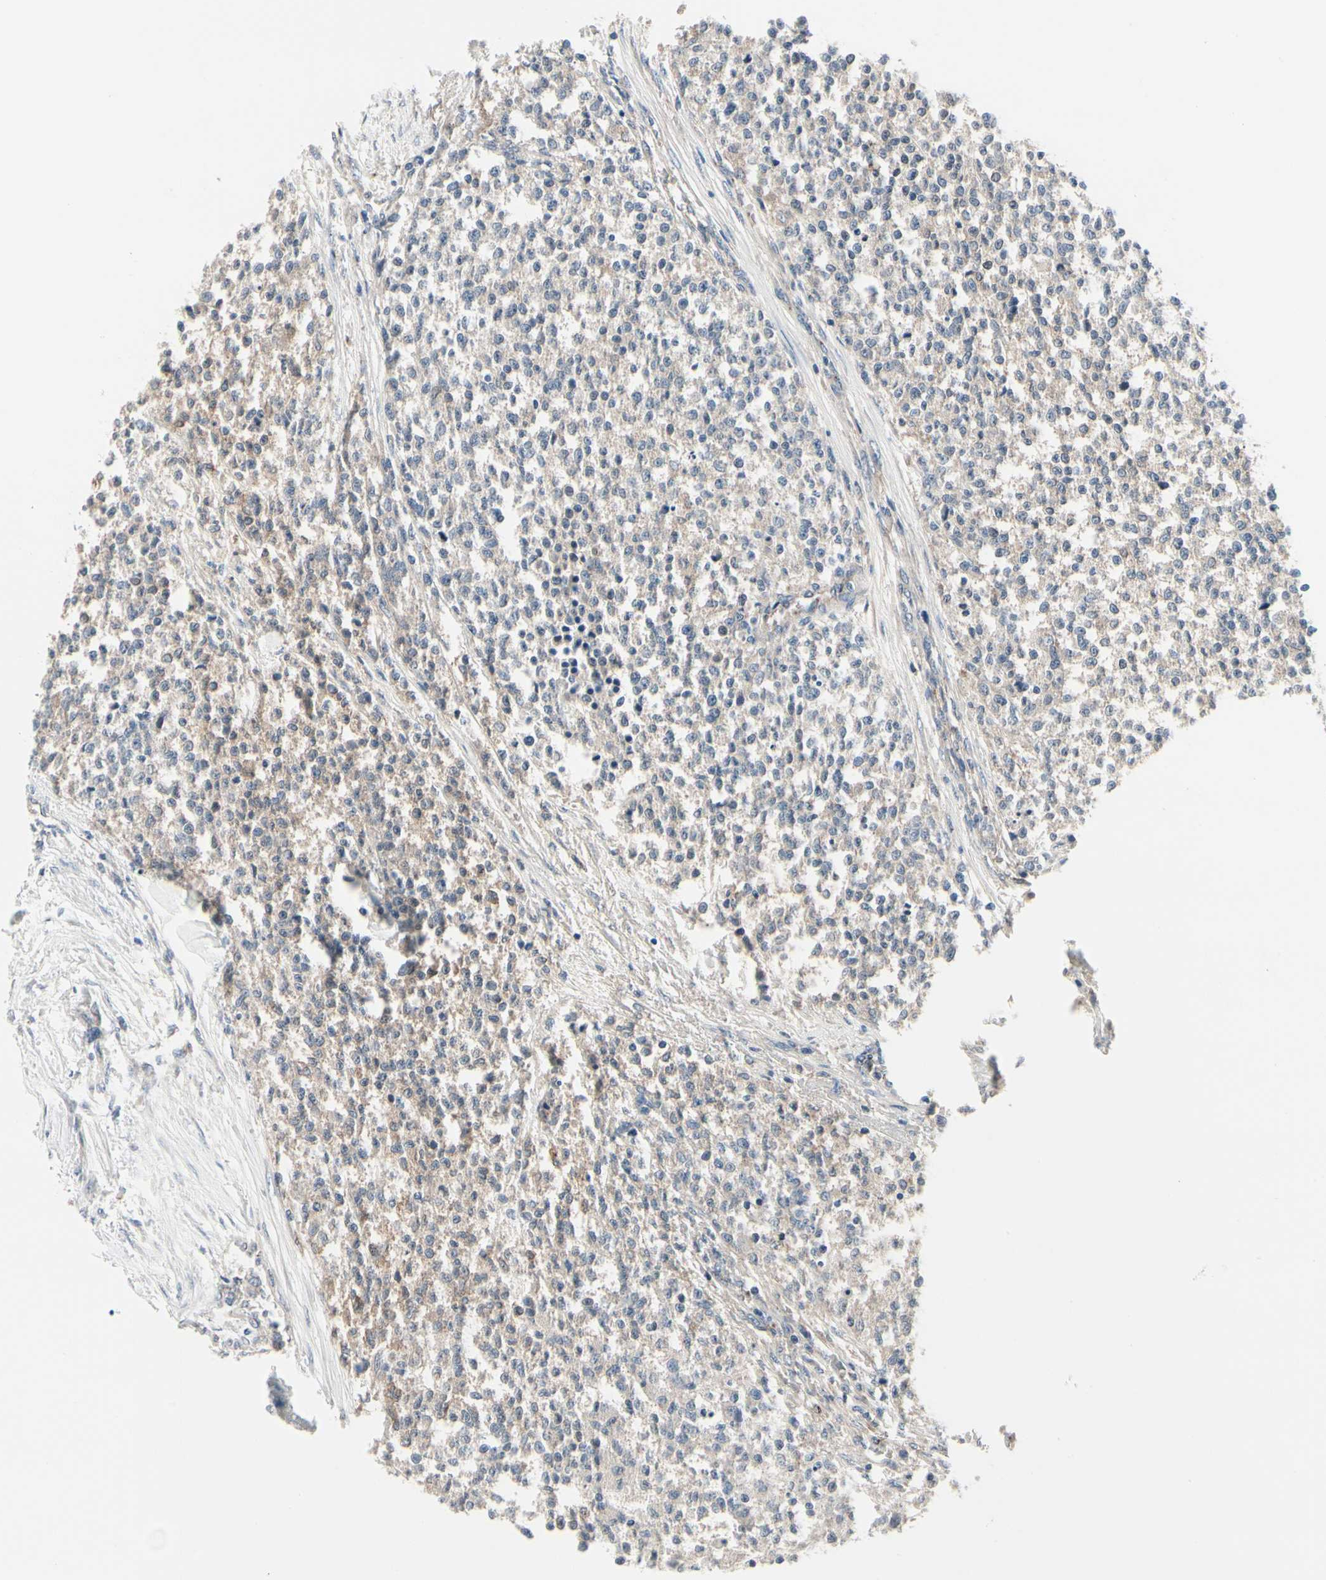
{"staining": {"intensity": "negative", "quantity": "none", "location": "none"}, "tissue": "testis cancer", "cell_type": "Tumor cells", "image_type": "cancer", "snomed": [{"axis": "morphology", "description": "Seminoma, NOS"}, {"axis": "topography", "description": "Testis"}], "caption": "Testis cancer stained for a protein using immunohistochemistry demonstrates no positivity tumor cells.", "gene": "PRKAR2B", "patient": {"sex": "male", "age": 59}}